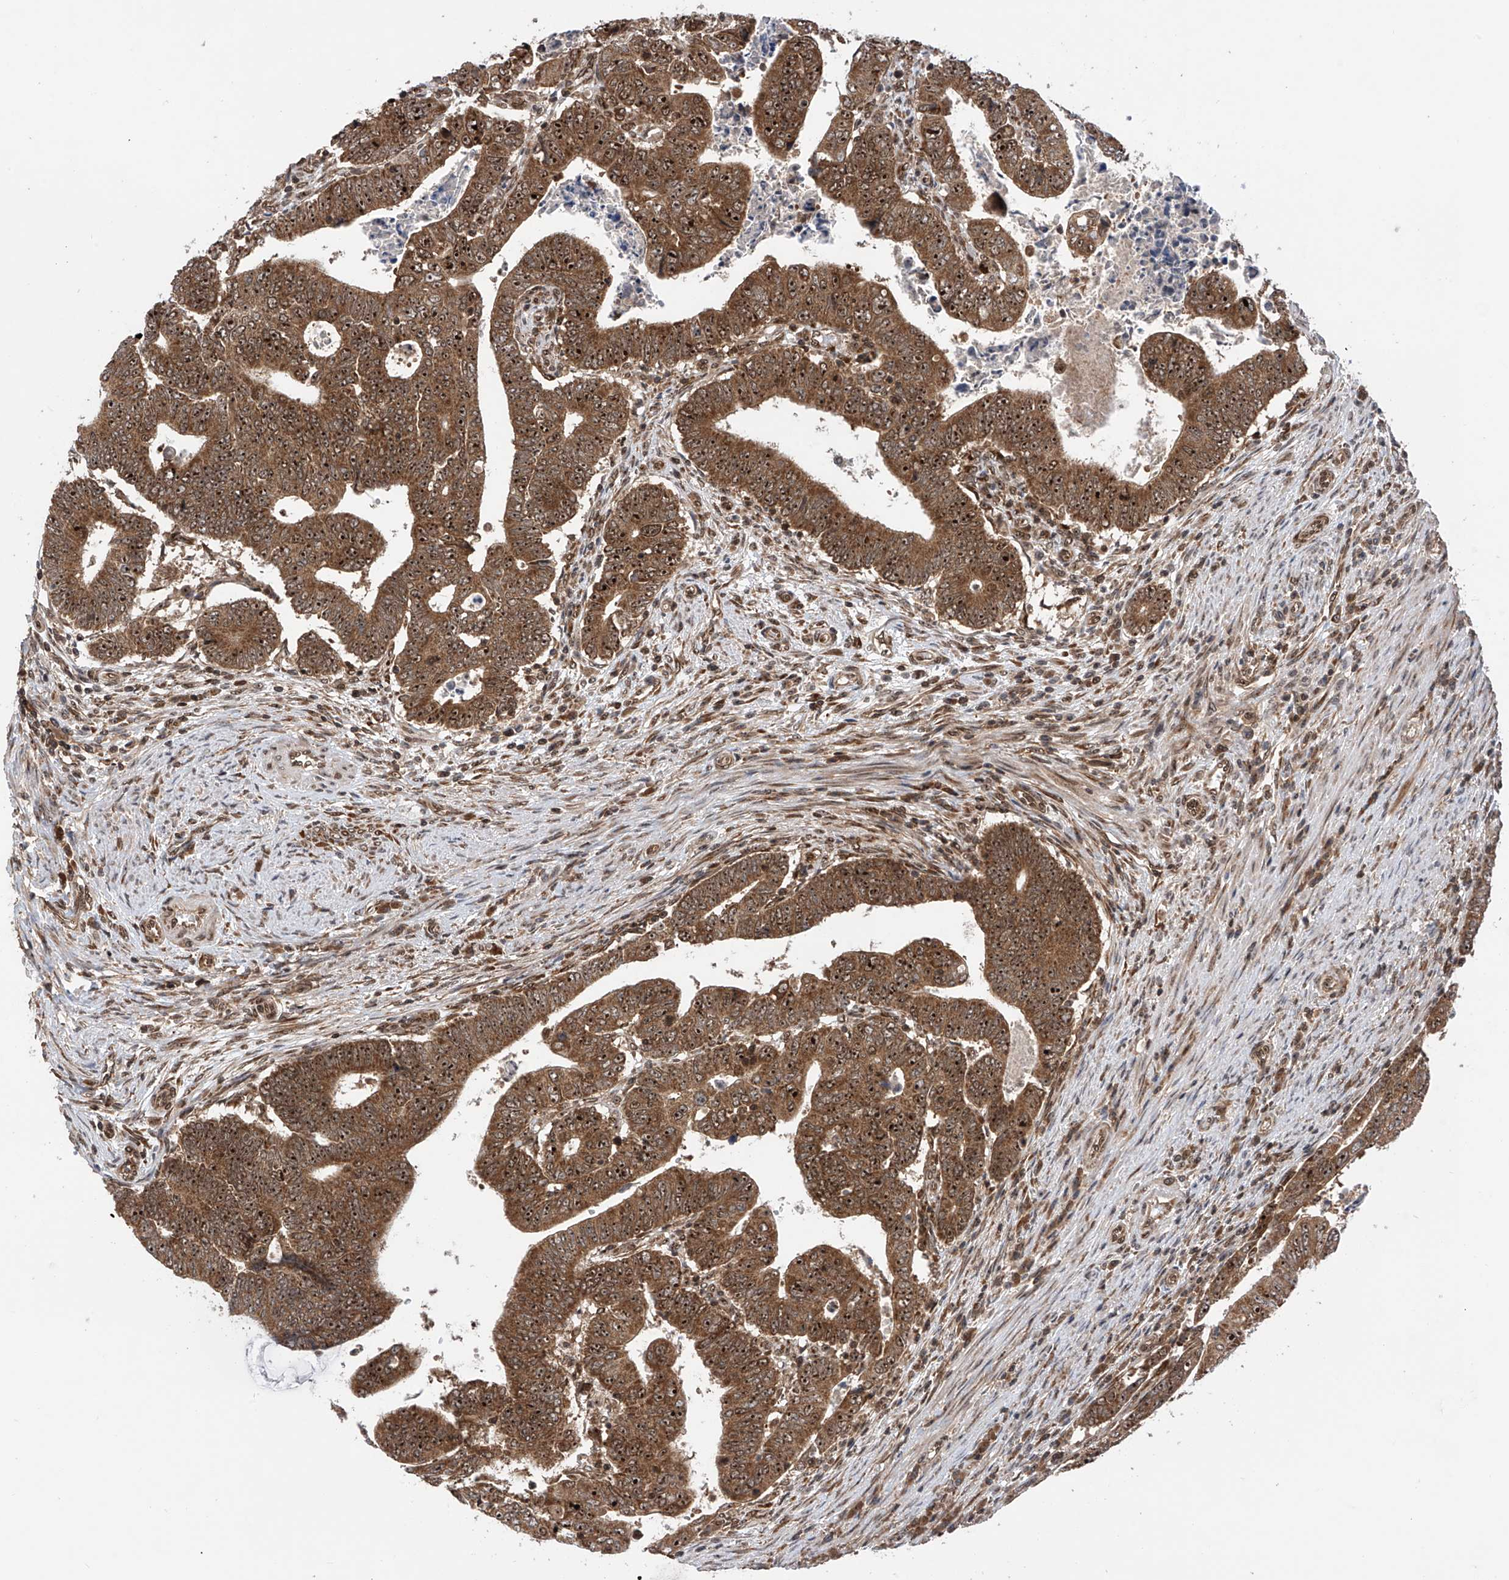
{"staining": {"intensity": "strong", "quantity": ">75%", "location": "cytoplasmic/membranous,nuclear"}, "tissue": "colorectal cancer", "cell_type": "Tumor cells", "image_type": "cancer", "snomed": [{"axis": "morphology", "description": "Normal tissue, NOS"}, {"axis": "morphology", "description": "Adenocarcinoma, NOS"}, {"axis": "topography", "description": "Rectum"}], "caption": "Colorectal cancer (adenocarcinoma) stained with DAB immunohistochemistry shows high levels of strong cytoplasmic/membranous and nuclear expression in approximately >75% of tumor cells.", "gene": "C1orf131", "patient": {"sex": "female", "age": 65}}